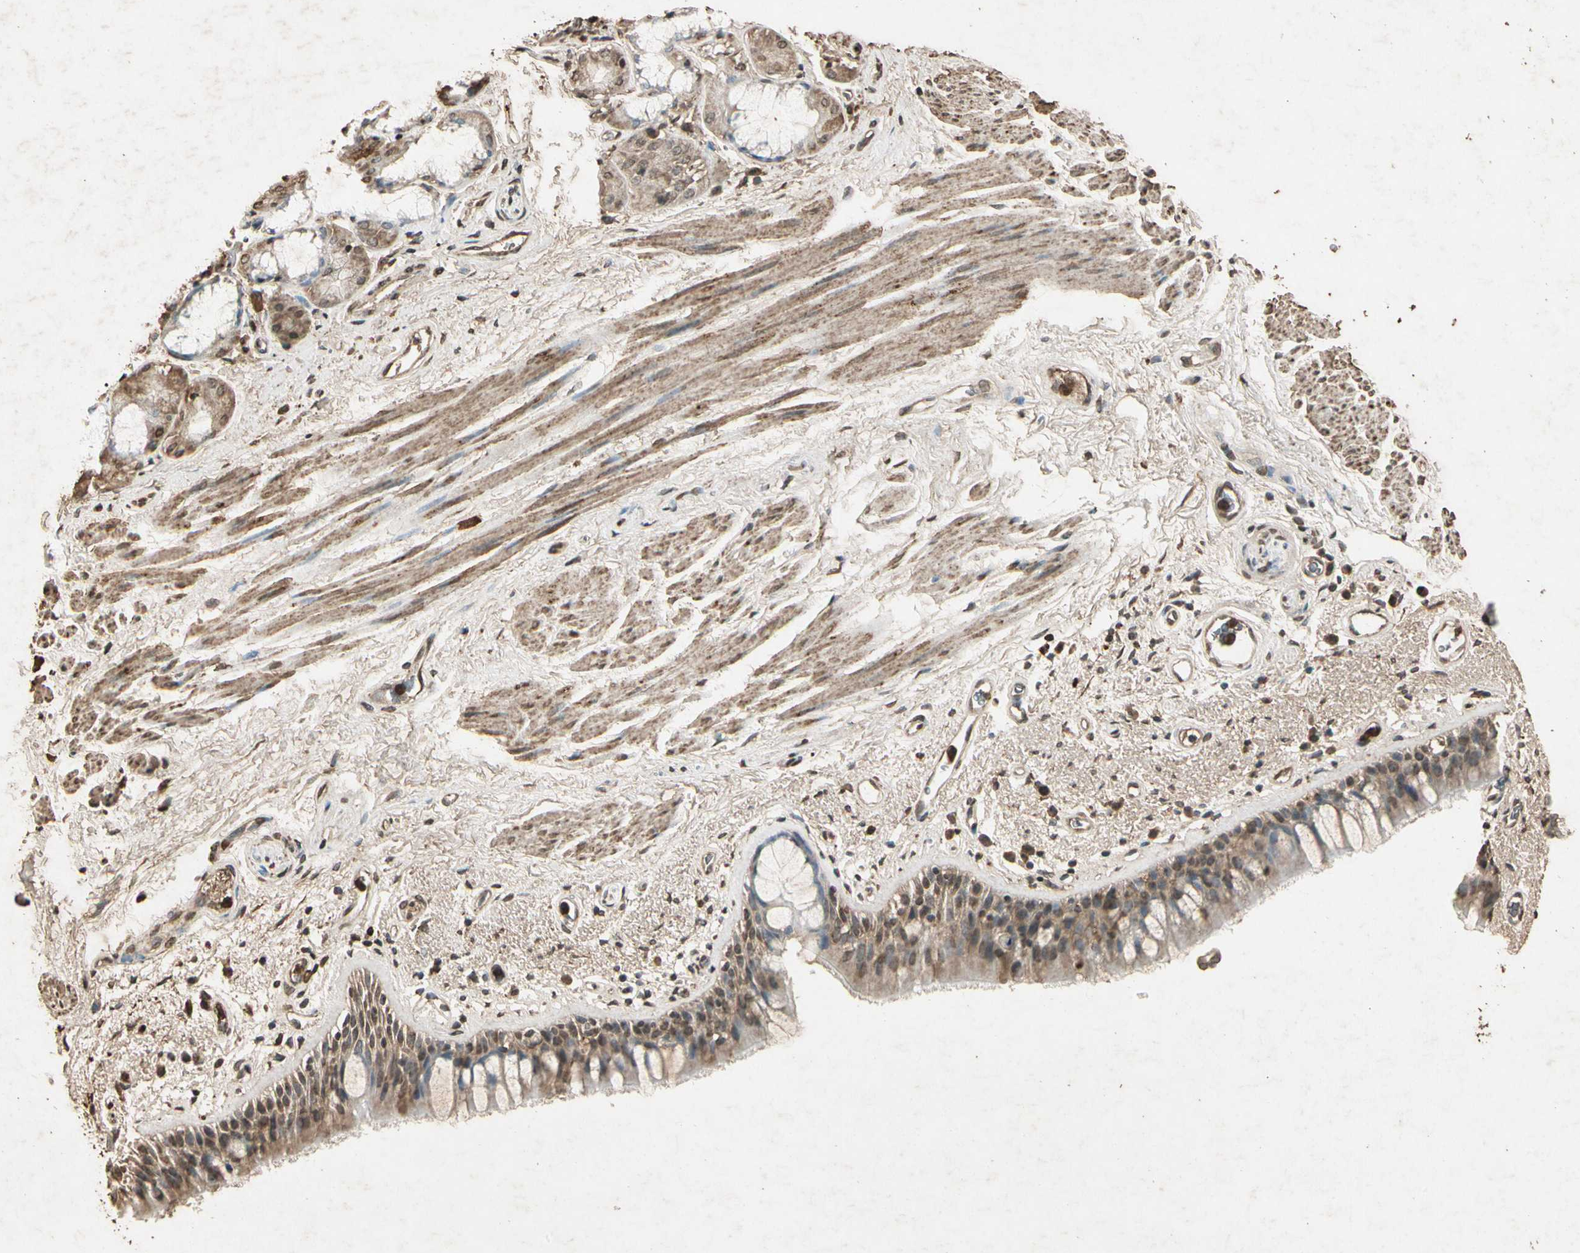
{"staining": {"intensity": "moderate", "quantity": "25%-75%", "location": "cytoplasmic/membranous"}, "tissue": "bronchus", "cell_type": "Respiratory epithelial cells", "image_type": "normal", "snomed": [{"axis": "morphology", "description": "Normal tissue, NOS"}, {"axis": "morphology", "description": "Adenocarcinoma, NOS"}, {"axis": "topography", "description": "Bronchus"}, {"axis": "topography", "description": "Lung"}], "caption": "The immunohistochemical stain labels moderate cytoplasmic/membranous expression in respiratory epithelial cells of unremarkable bronchus. The protein of interest is stained brown, and the nuclei are stained in blue (DAB (3,3'-diaminobenzidine) IHC with brightfield microscopy, high magnification).", "gene": "GC", "patient": {"sex": "female", "age": 54}}